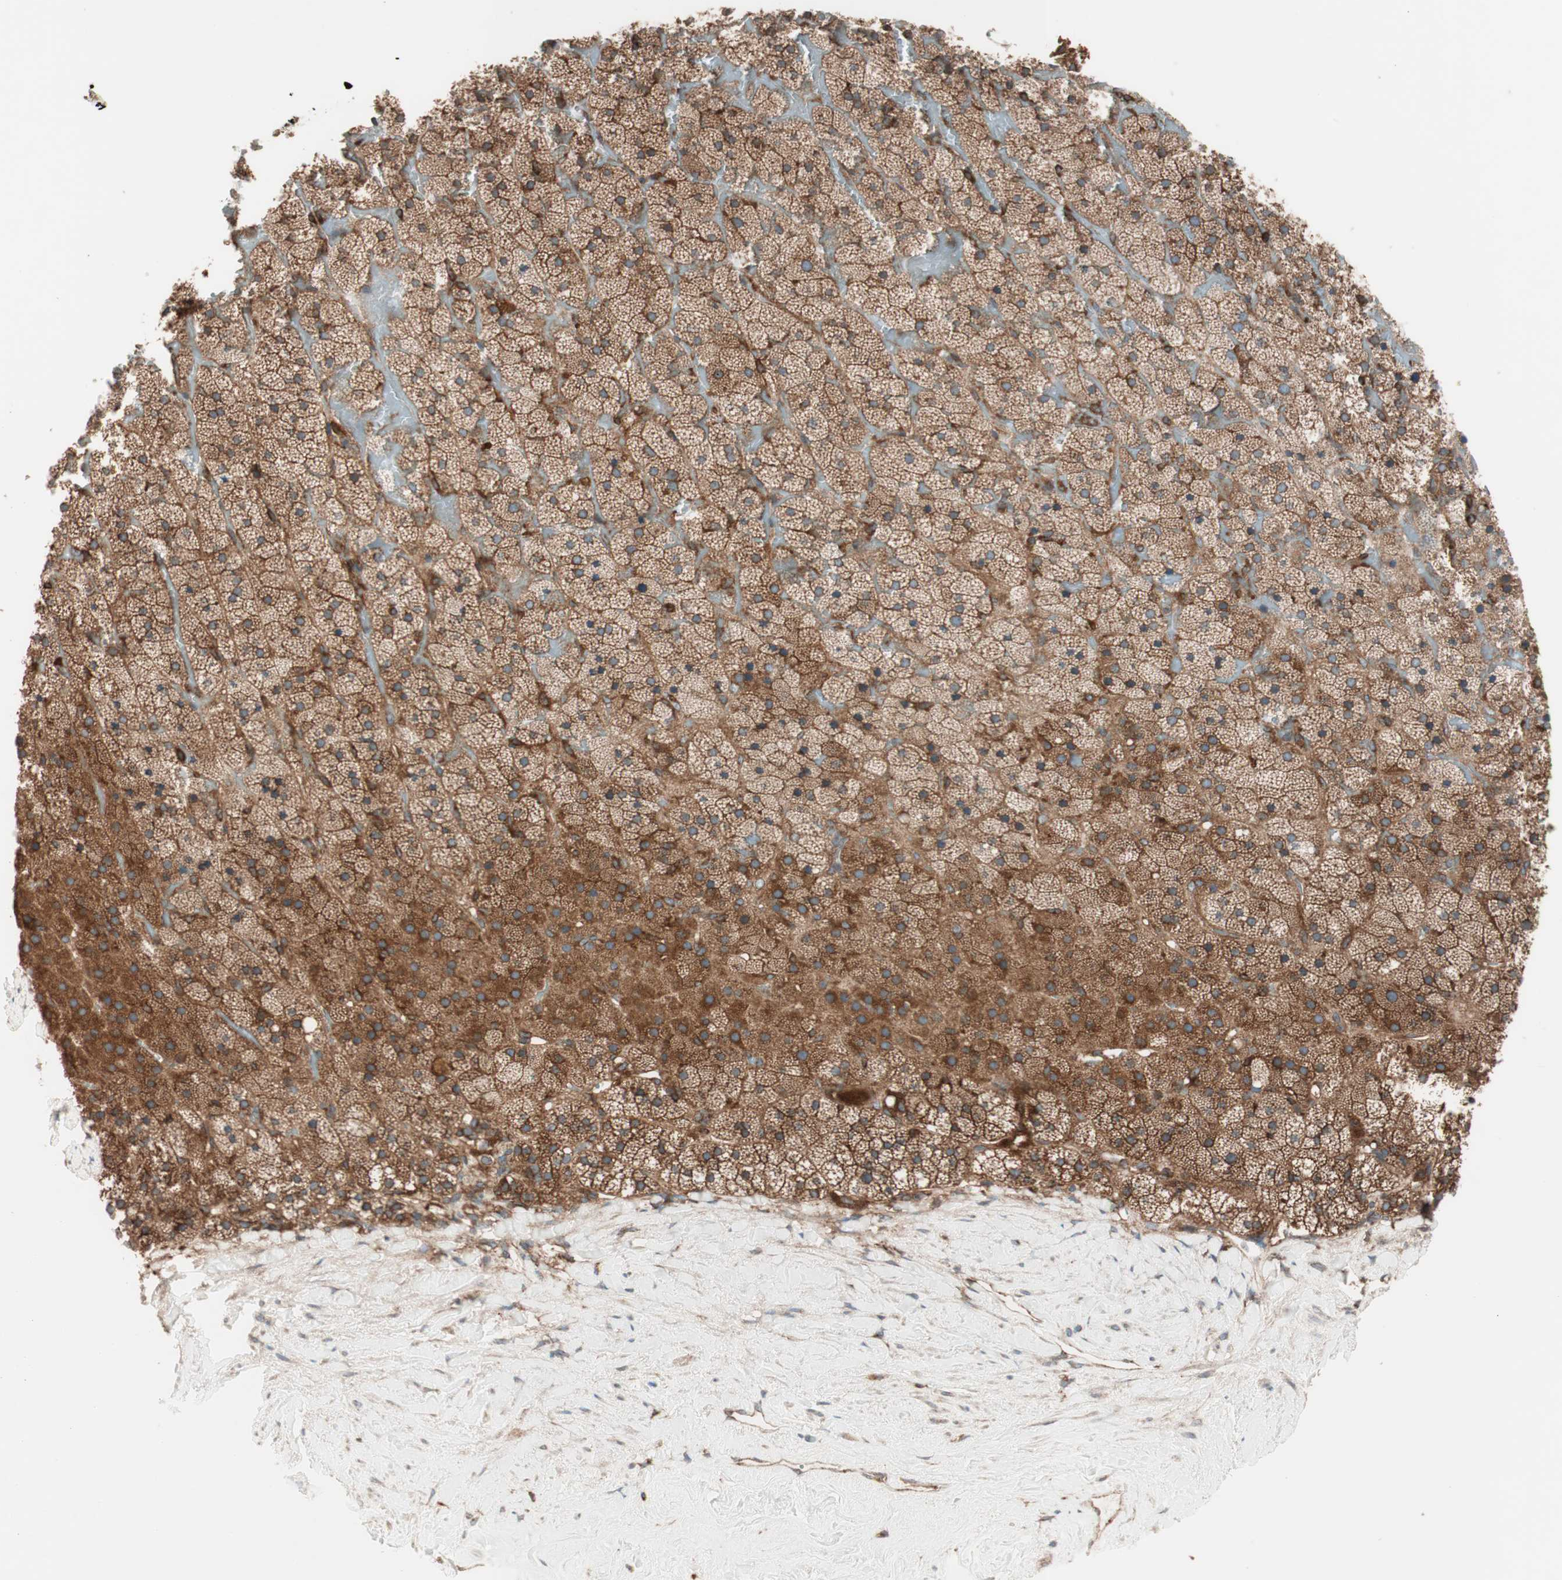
{"staining": {"intensity": "strong", "quantity": ">75%", "location": "cytoplasmic/membranous"}, "tissue": "adrenal gland", "cell_type": "Glandular cells", "image_type": "normal", "snomed": [{"axis": "morphology", "description": "Normal tissue, NOS"}, {"axis": "topography", "description": "Adrenal gland"}], "caption": "Brown immunohistochemical staining in normal adrenal gland displays strong cytoplasmic/membranous expression in approximately >75% of glandular cells. (DAB (3,3'-diaminobenzidine) = brown stain, brightfield microscopy at high magnification).", "gene": "RAB5A", "patient": {"sex": "male", "age": 35}}